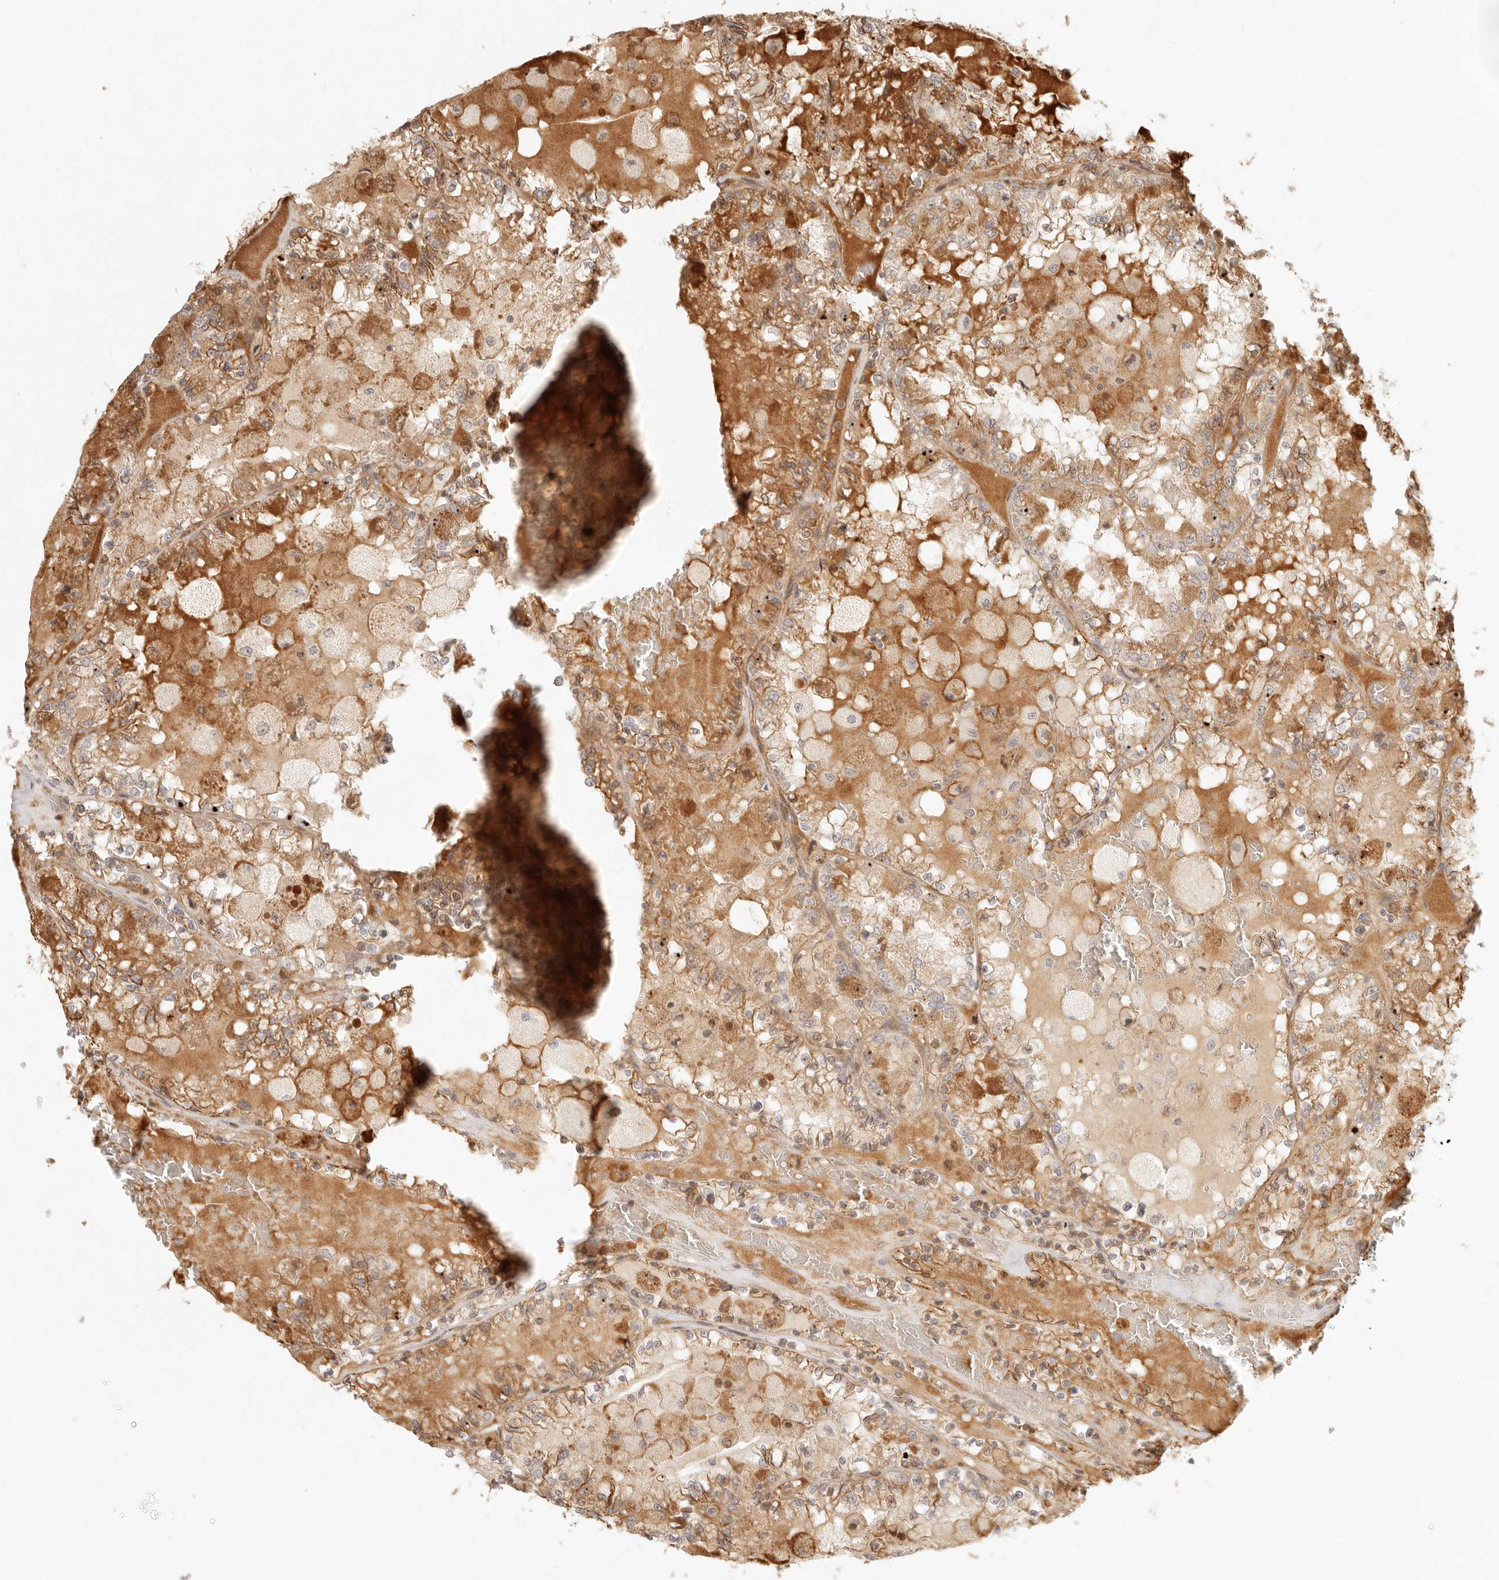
{"staining": {"intensity": "moderate", "quantity": ">75%", "location": "cytoplasmic/membranous"}, "tissue": "renal cancer", "cell_type": "Tumor cells", "image_type": "cancer", "snomed": [{"axis": "morphology", "description": "Adenocarcinoma, NOS"}, {"axis": "topography", "description": "Kidney"}], "caption": "A medium amount of moderate cytoplasmic/membranous expression is seen in about >75% of tumor cells in renal adenocarcinoma tissue. (Stains: DAB in brown, nuclei in blue, Microscopy: brightfield microscopy at high magnification).", "gene": "KLHL38", "patient": {"sex": "female", "age": 56}}